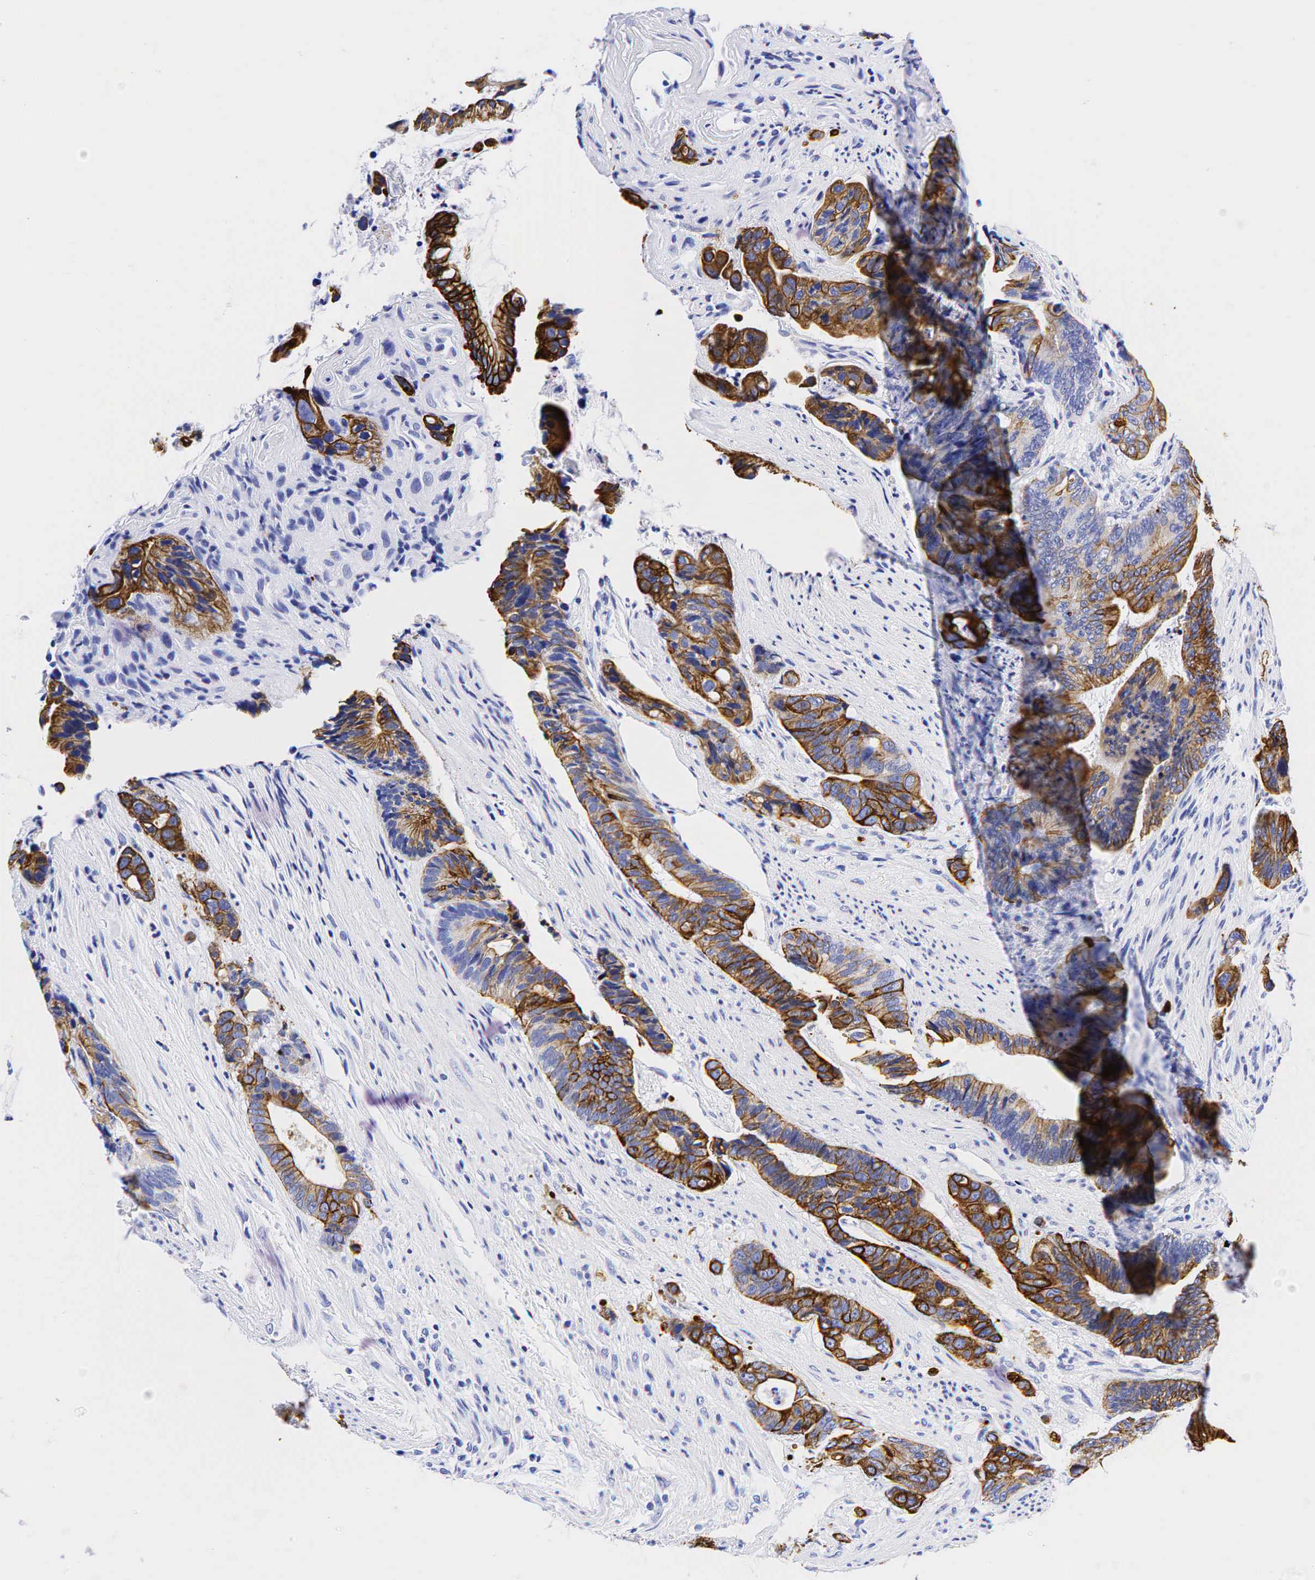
{"staining": {"intensity": "strong", "quantity": "25%-75%", "location": "cytoplasmic/membranous"}, "tissue": "colorectal cancer", "cell_type": "Tumor cells", "image_type": "cancer", "snomed": [{"axis": "morphology", "description": "Adenocarcinoma, NOS"}, {"axis": "topography", "description": "Colon"}], "caption": "Strong cytoplasmic/membranous expression is identified in about 25%-75% of tumor cells in adenocarcinoma (colorectal). (DAB = brown stain, brightfield microscopy at high magnification).", "gene": "KRT19", "patient": {"sex": "male", "age": 56}}